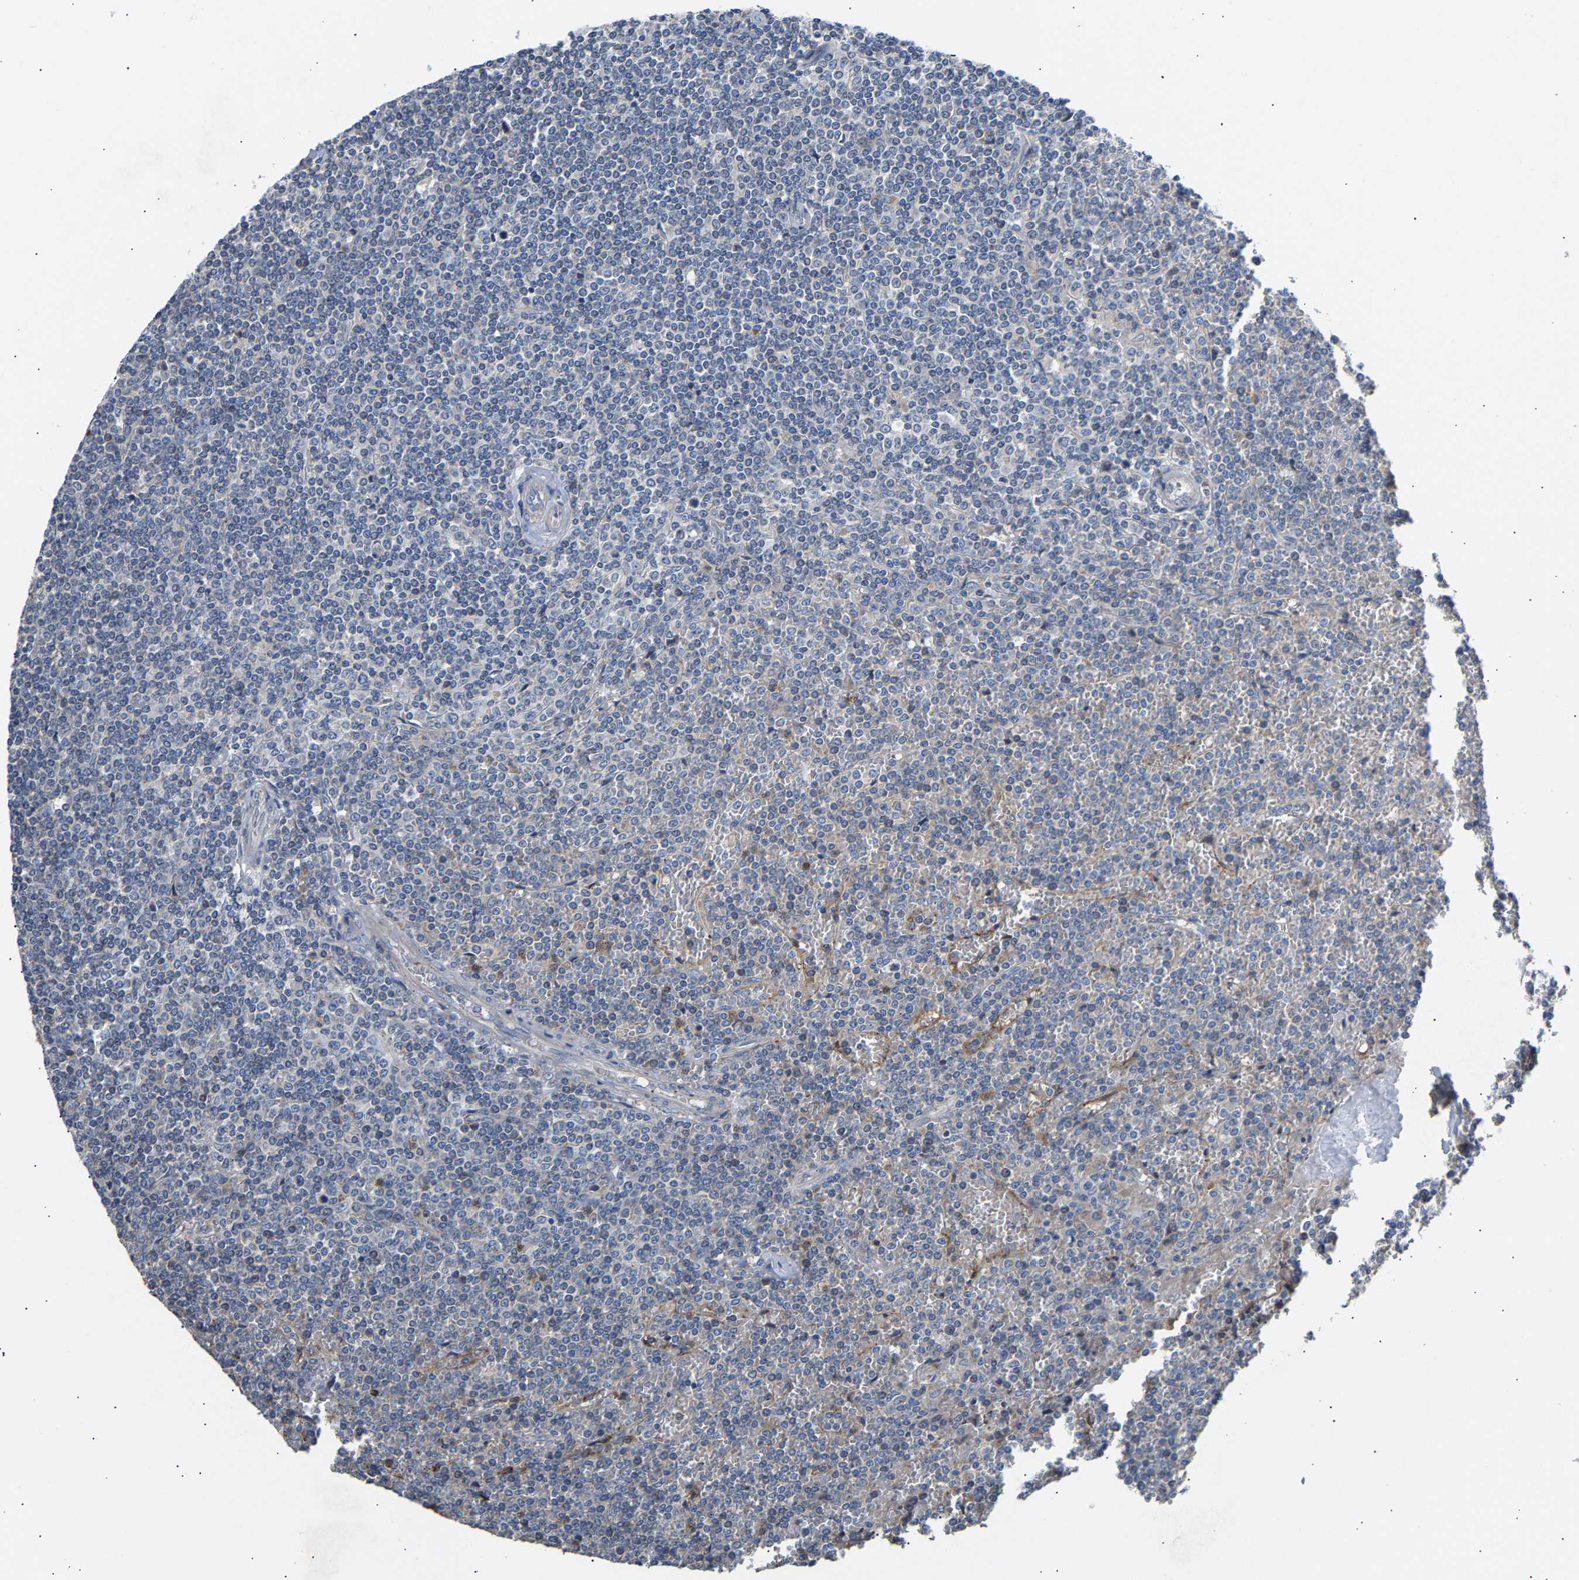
{"staining": {"intensity": "negative", "quantity": "none", "location": "none"}, "tissue": "lymphoma", "cell_type": "Tumor cells", "image_type": "cancer", "snomed": [{"axis": "morphology", "description": "Malignant lymphoma, non-Hodgkin's type, Low grade"}, {"axis": "topography", "description": "Spleen"}], "caption": "DAB immunohistochemical staining of human lymphoma shows no significant positivity in tumor cells.", "gene": "CCDC171", "patient": {"sex": "female", "age": 19}}